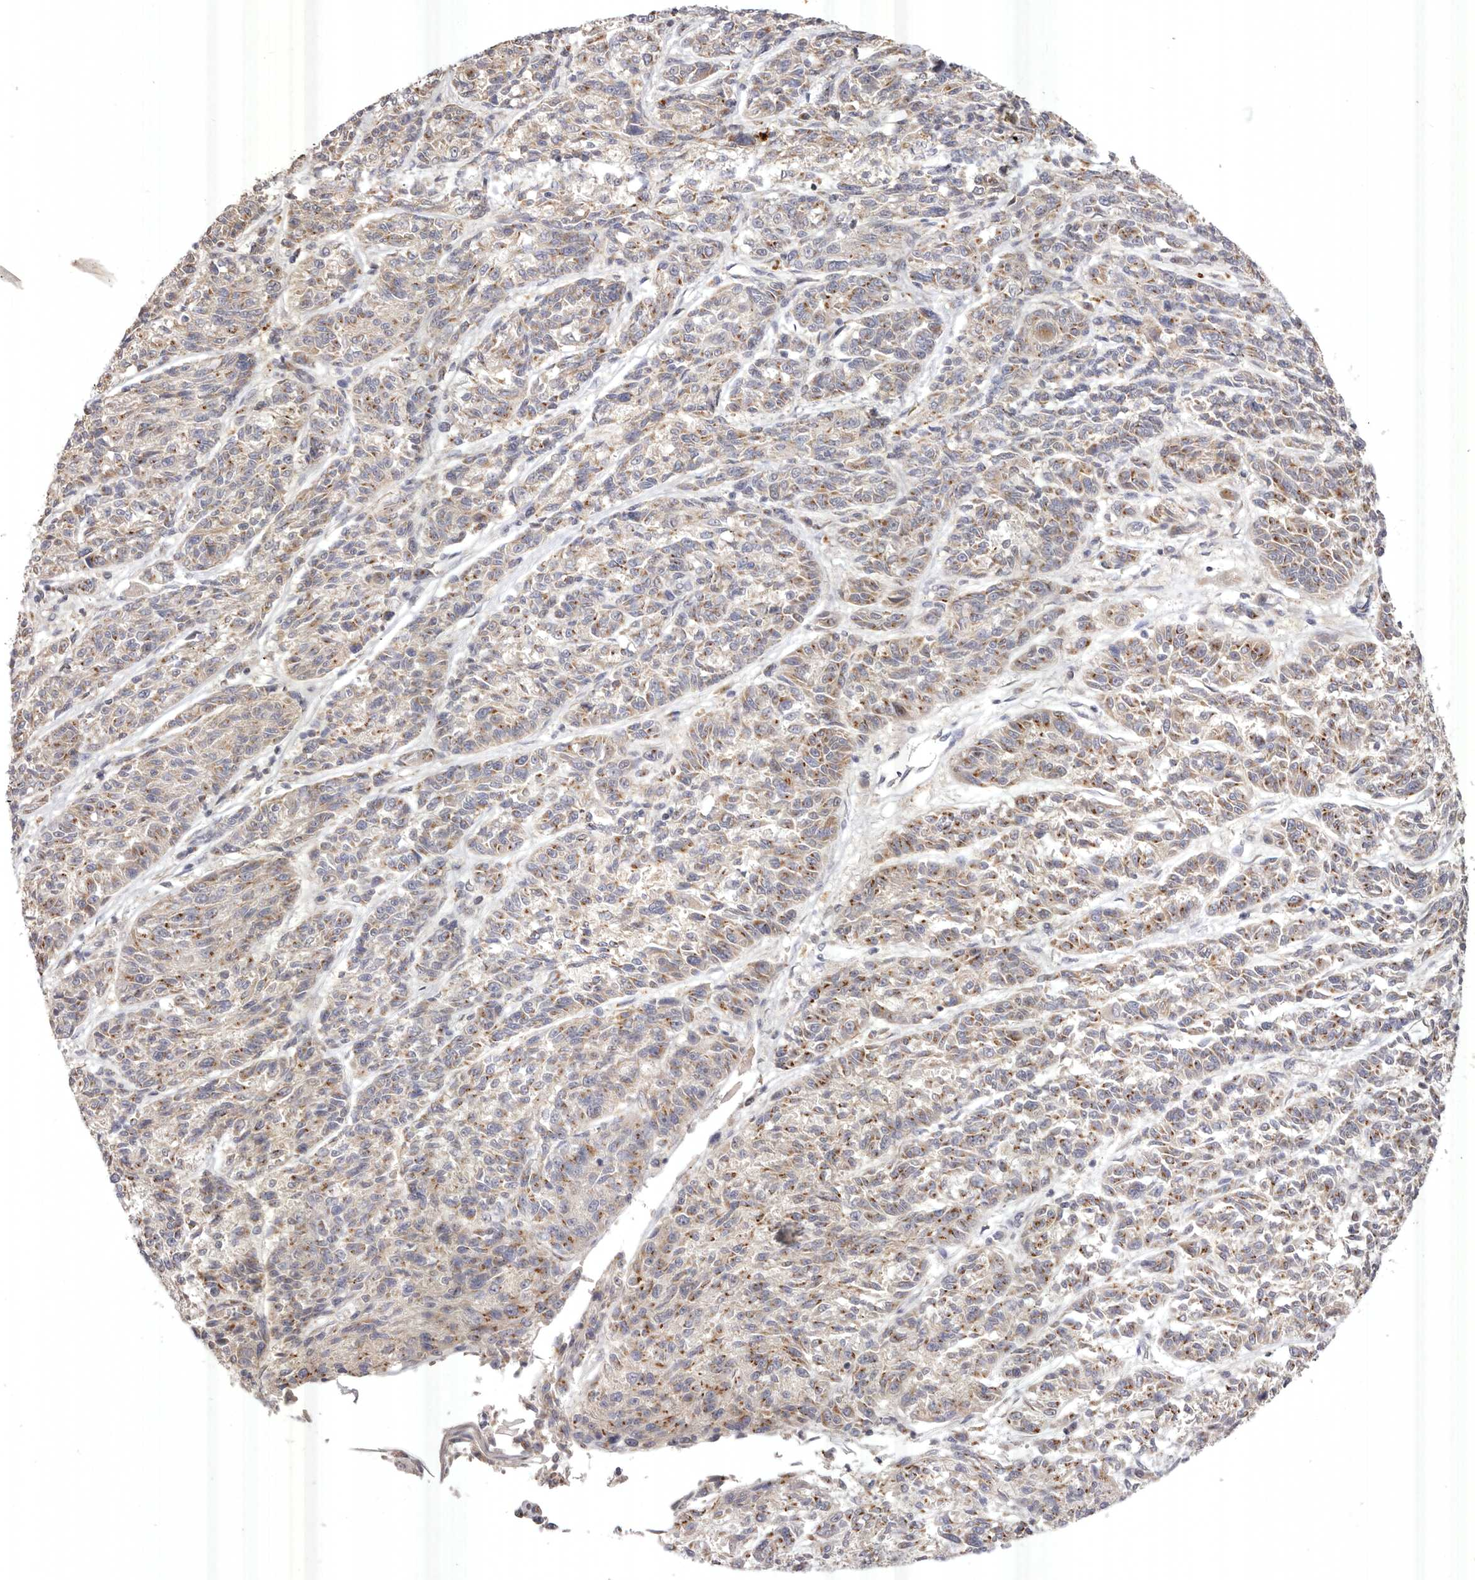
{"staining": {"intensity": "moderate", "quantity": ">75%", "location": "cytoplasmic/membranous"}, "tissue": "melanoma", "cell_type": "Tumor cells", "image_type": "cancer", "snomed": [{"axis": "morphology", "description": "Malignant melanoma, NOS"}, {"axis": "topography", "description": "Skin"}], "caption": "Melanoma stained with a protein marker reveals moderate staining in tumor cells.", "gene": "USP24", "patient": {"sex": "male", "age": 53}}